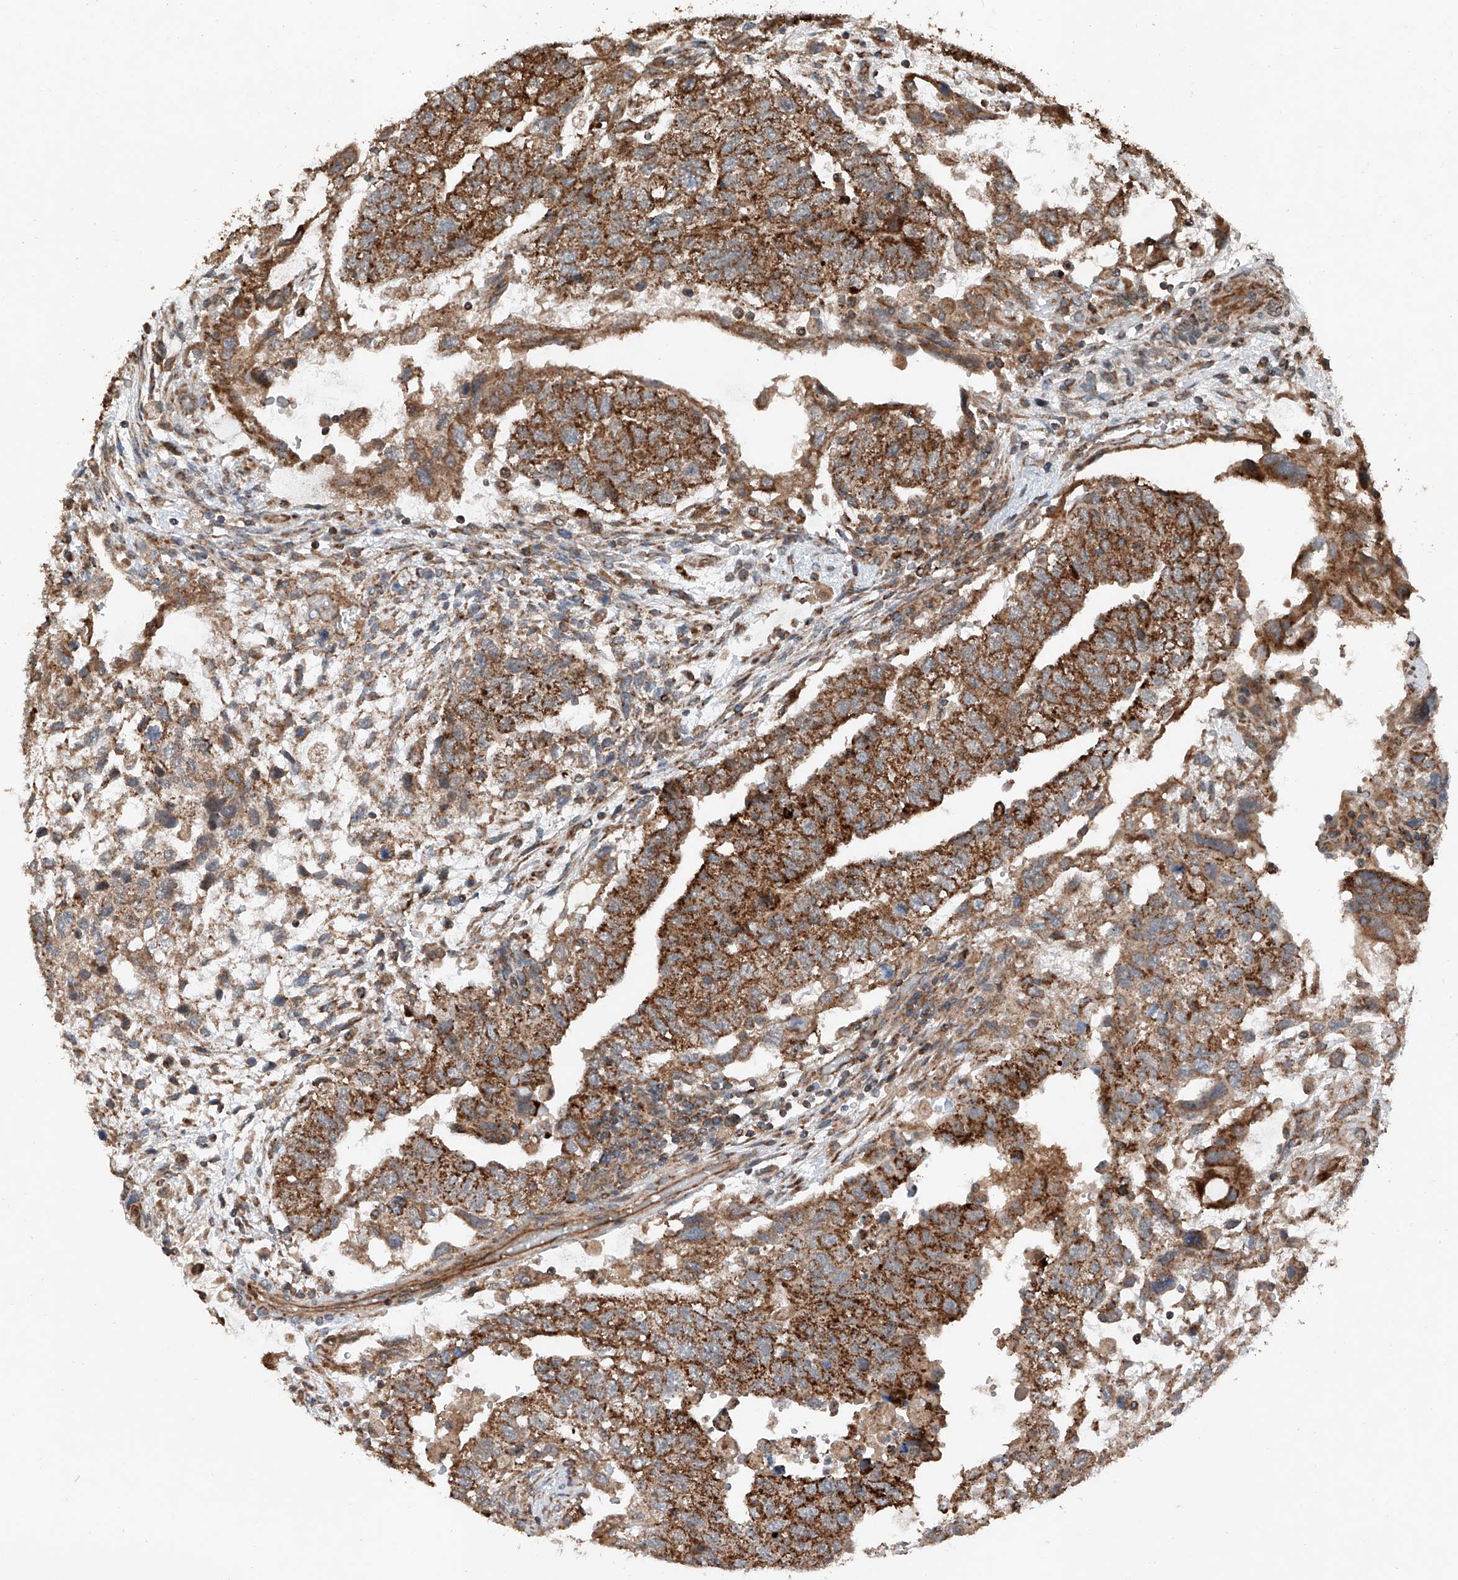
{"staining": {"intensity": "strong", "quantity": ">75%", "location": "cytoplasmic/membranous"}, "tissue": "testis cancer", "cell_type": "Tumor cells", "image_type": "cancer", "snomed": [{"axis": "morphology", "description": "Carcinoma, Embryonal, NOS"}, {"axis": "topography", "description": "Testis"}], "caption": "Protein staining by IHC reveals strong cytoplasmic/membranous staining in approximately >75% of tumor cells in embryonal carcinoma (testis).", "gene": "AP4B1", "patient": {"sex": "male", "age": 36}}